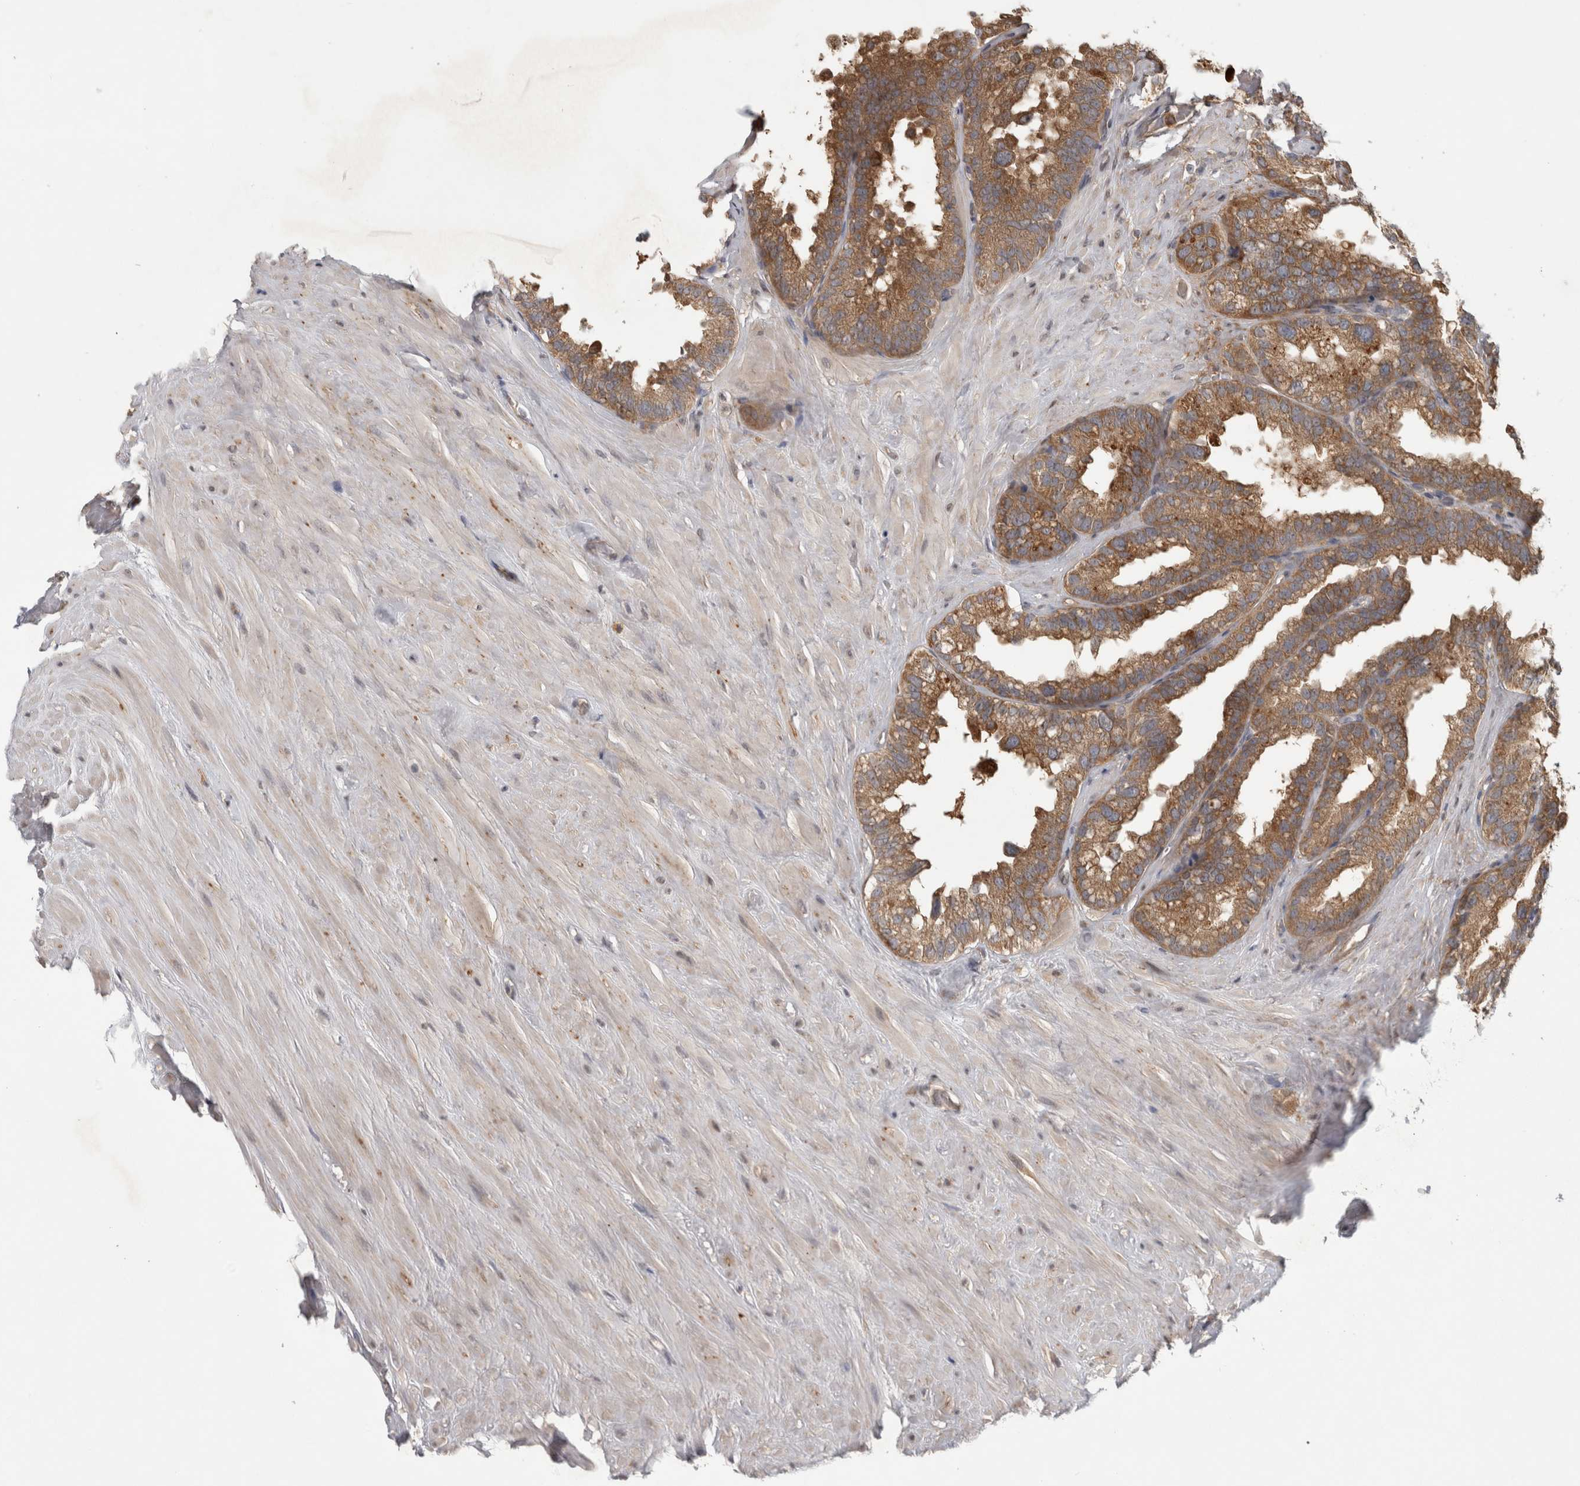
{"staining": {"intensity": "moderate", "quantity": ">75%", "location": "cytoplasmic/membranous"}, "tissue": "seminal vesicle", "cell_type": "Glandular cells", "image_type": "normal", "snomed": [{"axis": "morphology", "description": "Normal tissue, NOS"}, {"axis": "topography", "description": "Seminal veicle"}], "caption": "There is medium levels of moderate cytoplasmic/membranous expression in glandular cells of benign seminal vesicle, as demonstrated by immunohistochemical staining (brown color).", "gene": "TRMT61B", "patient": {"sex": "male", "age": 80}}